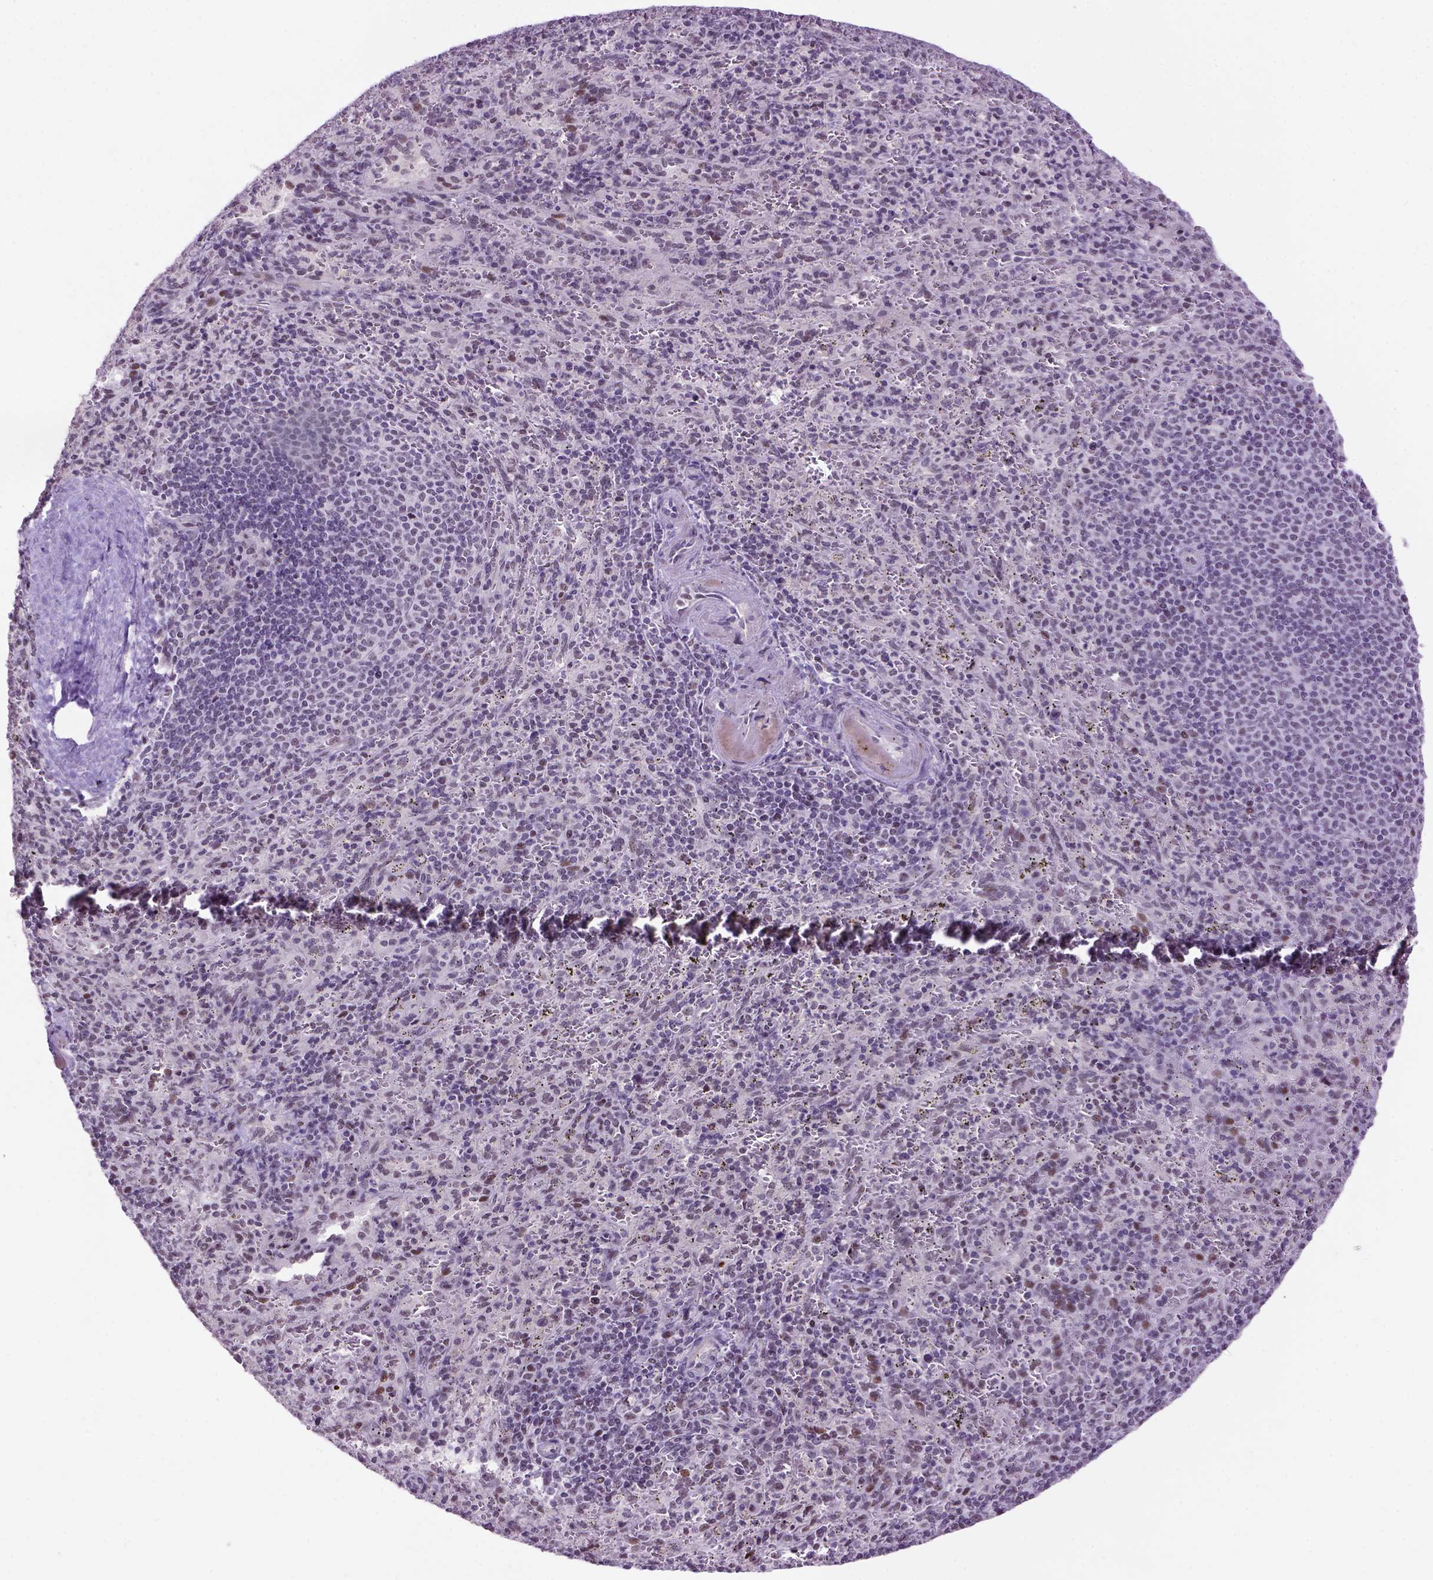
{"staining": {"intensity": "moderate", "quantity": "<25%", "location": "nuclear"}, "tissue": "spleen", "cell_type": "Cells in red pulp", "image_type": "normal", "snomed": [{"axis": "morphology", "description": "Normal tissue, NOS"}, {"axis": "topography", "description": "Spleen"}], "caption": "Immunohistochemistry (IHC) image of normal spleen stained for a protein (brown), which demonstrates low levels of moderate nuclear staining in about <25% of cells in red pulp.", "gene": "TBPL1", "patient": {"sex": "male", "age": 57}}